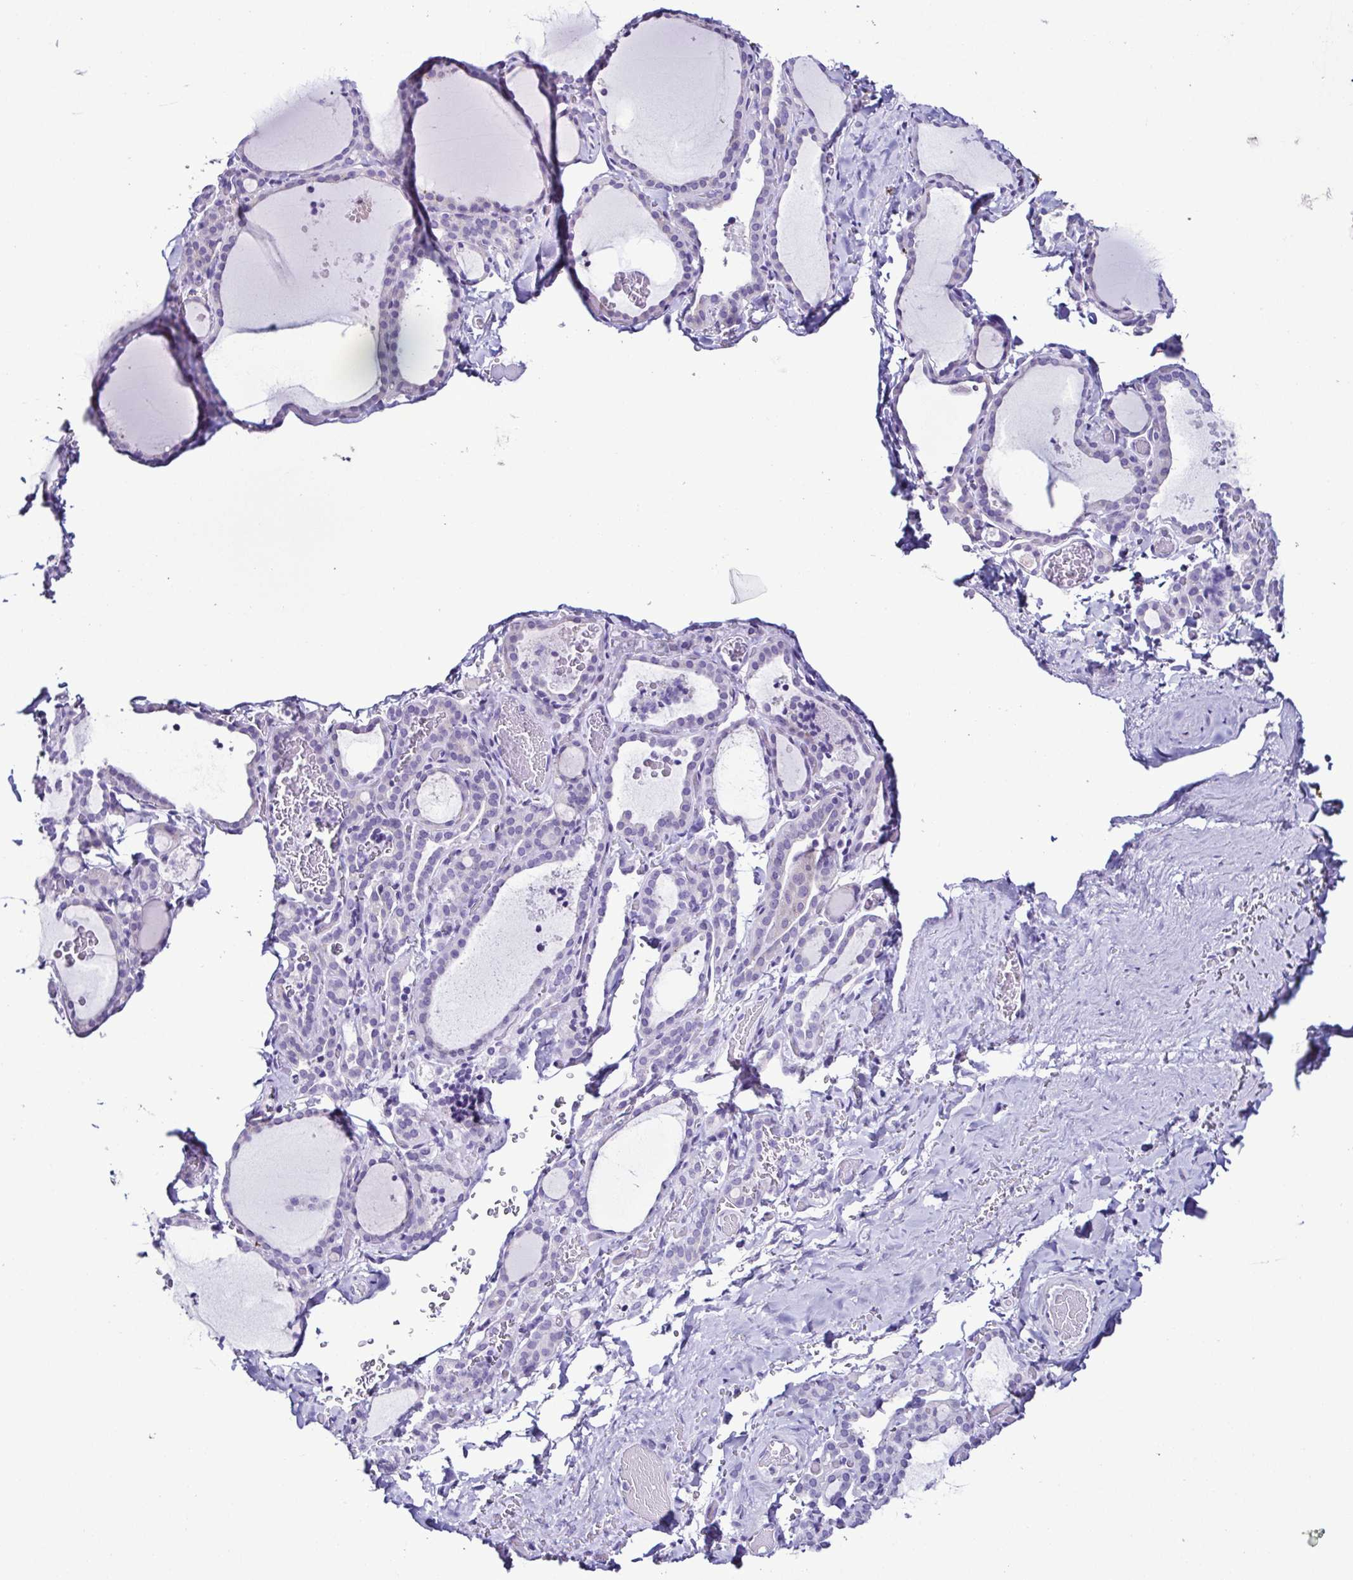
{"staining": {"intensity": "negative", "quantity": "none", "location": "none"}, "tissue": "thyroid gland", "cell_type": "Glandular cells", "image_type": "normal", "snomed": [{"axis": "morphology", "description": "Normal tissue, NOS"}, {"axis": "topography", "description": "Thyroid gland"}], "caption": "This is a image of immunohistochemistry staining of unremarkable thyroid gland, which shows no positivity in glandular cells. The staining was performed using DAB (3,3'-diaminobenzidine) to visualize the protein expression in brown, while the nuclei were stained in blue with hematoxylin (Magnification: 20x).", "gene": "SRL", "patient": {"sex": "female", "age": 22}}